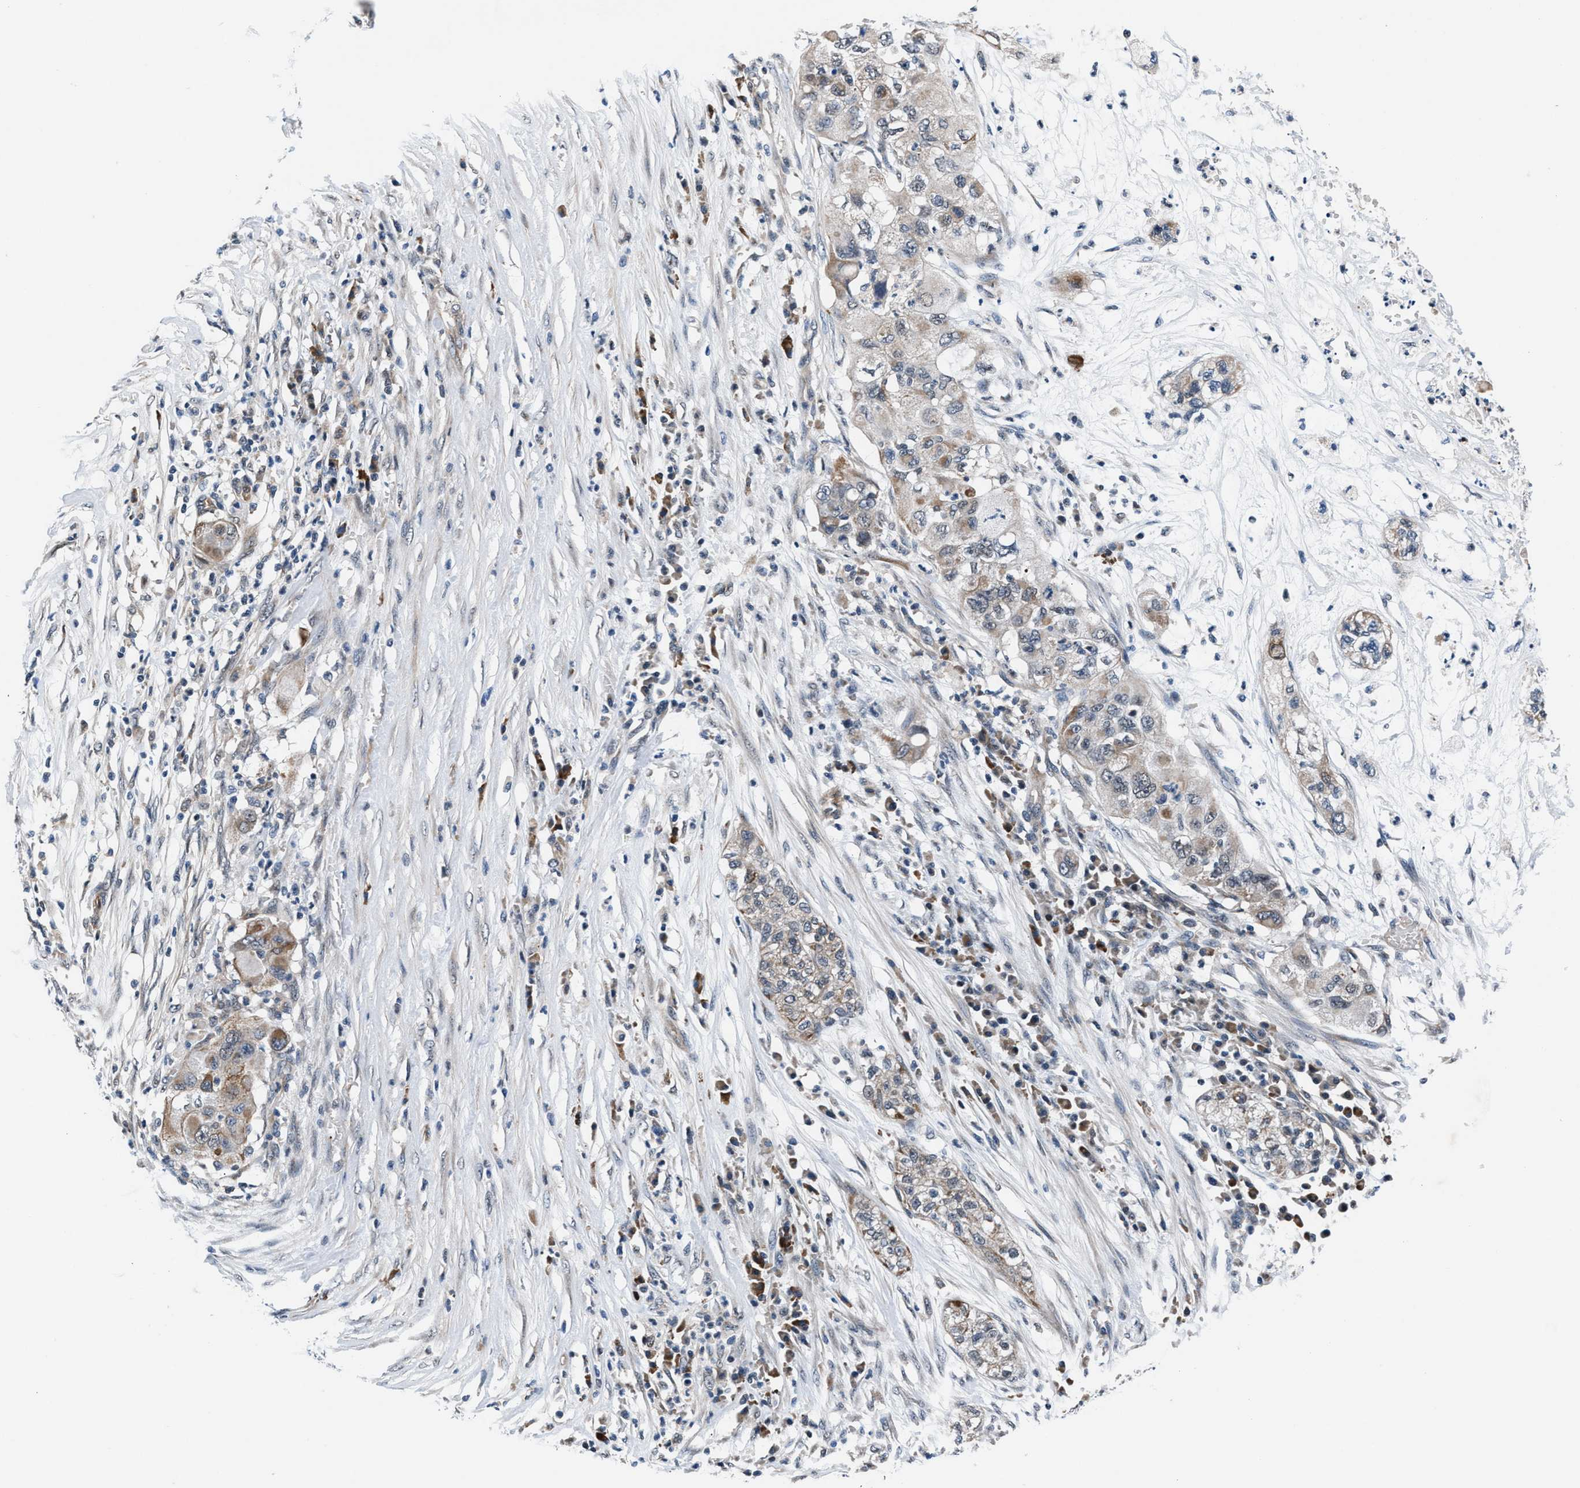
{"staining": {"intensity": "weak", "quantity": "<25%", "location": "cytoplasmic/membranous"}, "tissue": "pancreatic cancer", "cell_type": "Tumor cells", "image_type": "cancer", "snomed": [{"axis": "morphology", "description": "Adenocarcinoma, NOS"}, {"axis": "topography", "description": "Pancreas"}], "caption": "This image is of pancreatic cancer stained with immunohistochemistry to label a protein in brown with the nuclei are counter-stained blue. There is no positivity in tumor cells.", "gene": "PRPSAP2", "patient": {"sex": "female", "age": 78}}